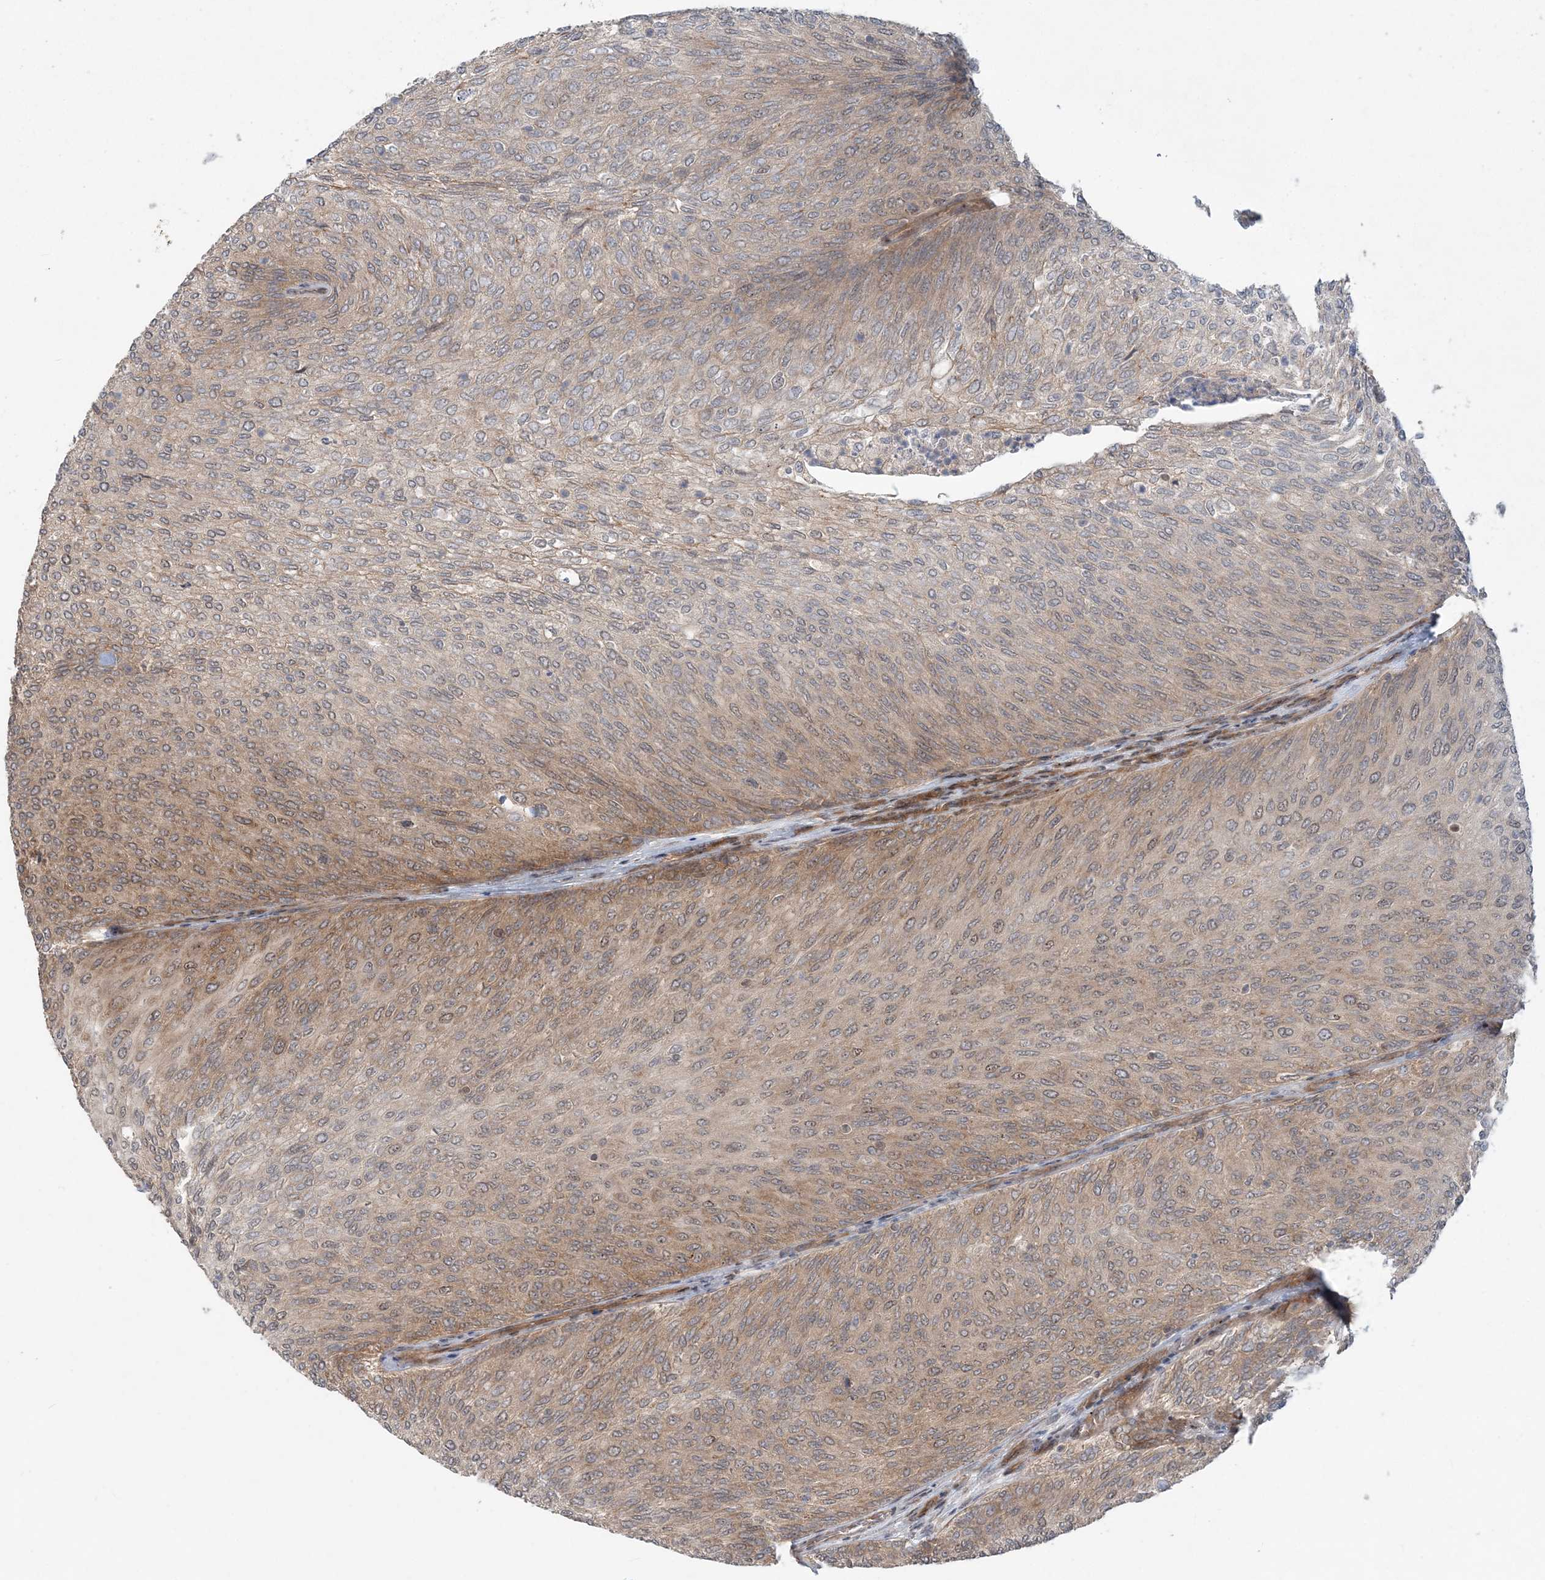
{"staining": {"intensity": "moderate", "quantity": ">75%", "location": "cytoplasmic/membranous"}, "tissue": "urothelial cancer", "cell_type": "Tumor cells", "image_type": "cancer", "snomed": [{"axis": "morphology", "description": "Urothelial carcinoma, Low grade"}, {"axis": "topography", "description": "Urinary bladder"}], "caption": "This image displays immunohistochemistry staining of urothelial cancer, with medium moderate cytoplasmic/membranous expression in about >75% of tumor cells.", "gene": "GEMIN5", "patient": {"sex": "female", "age": 79}}